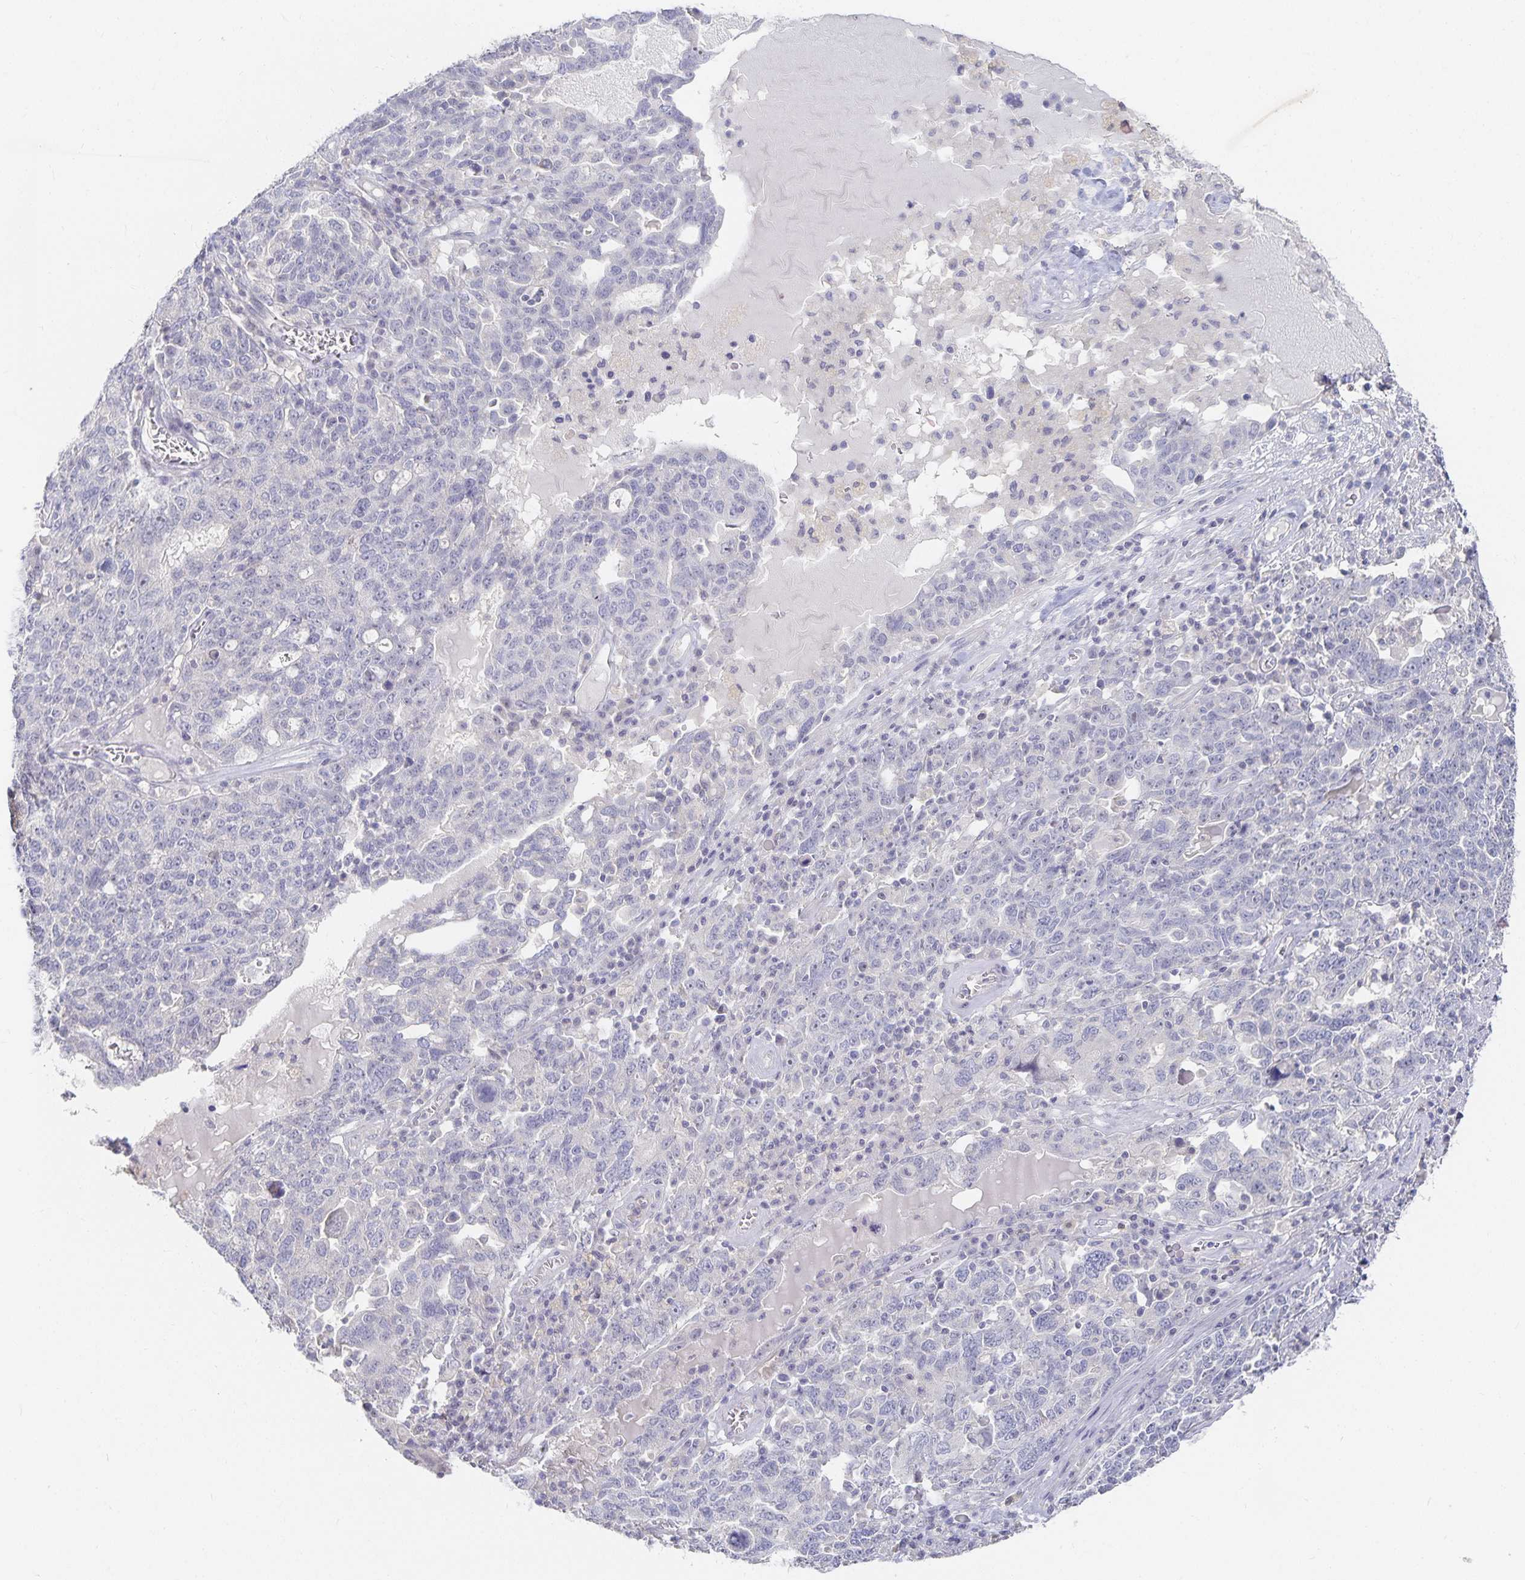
{"staining": {"intensity": "negative", "quantity": "none", "location": "none"}, "tissue": "ovarian cancer", "cell_type": "Tumor cells", "image_type": "cancer", "snomed": [{"axis": "morphology", "description": "Carcinoma, endometroid"}, {"axis": "topography", "description": "Ovary"}], "caption": "Immunohistochemistry (IHC) photomicrograph of neoplastic tissue: ovarian cancer (endometroid carcinoma) stained with DAB shows no significant protein expression in tumor cells.", "gene": "DNAH9", "patient": {"sex": "female", "age": 62}}